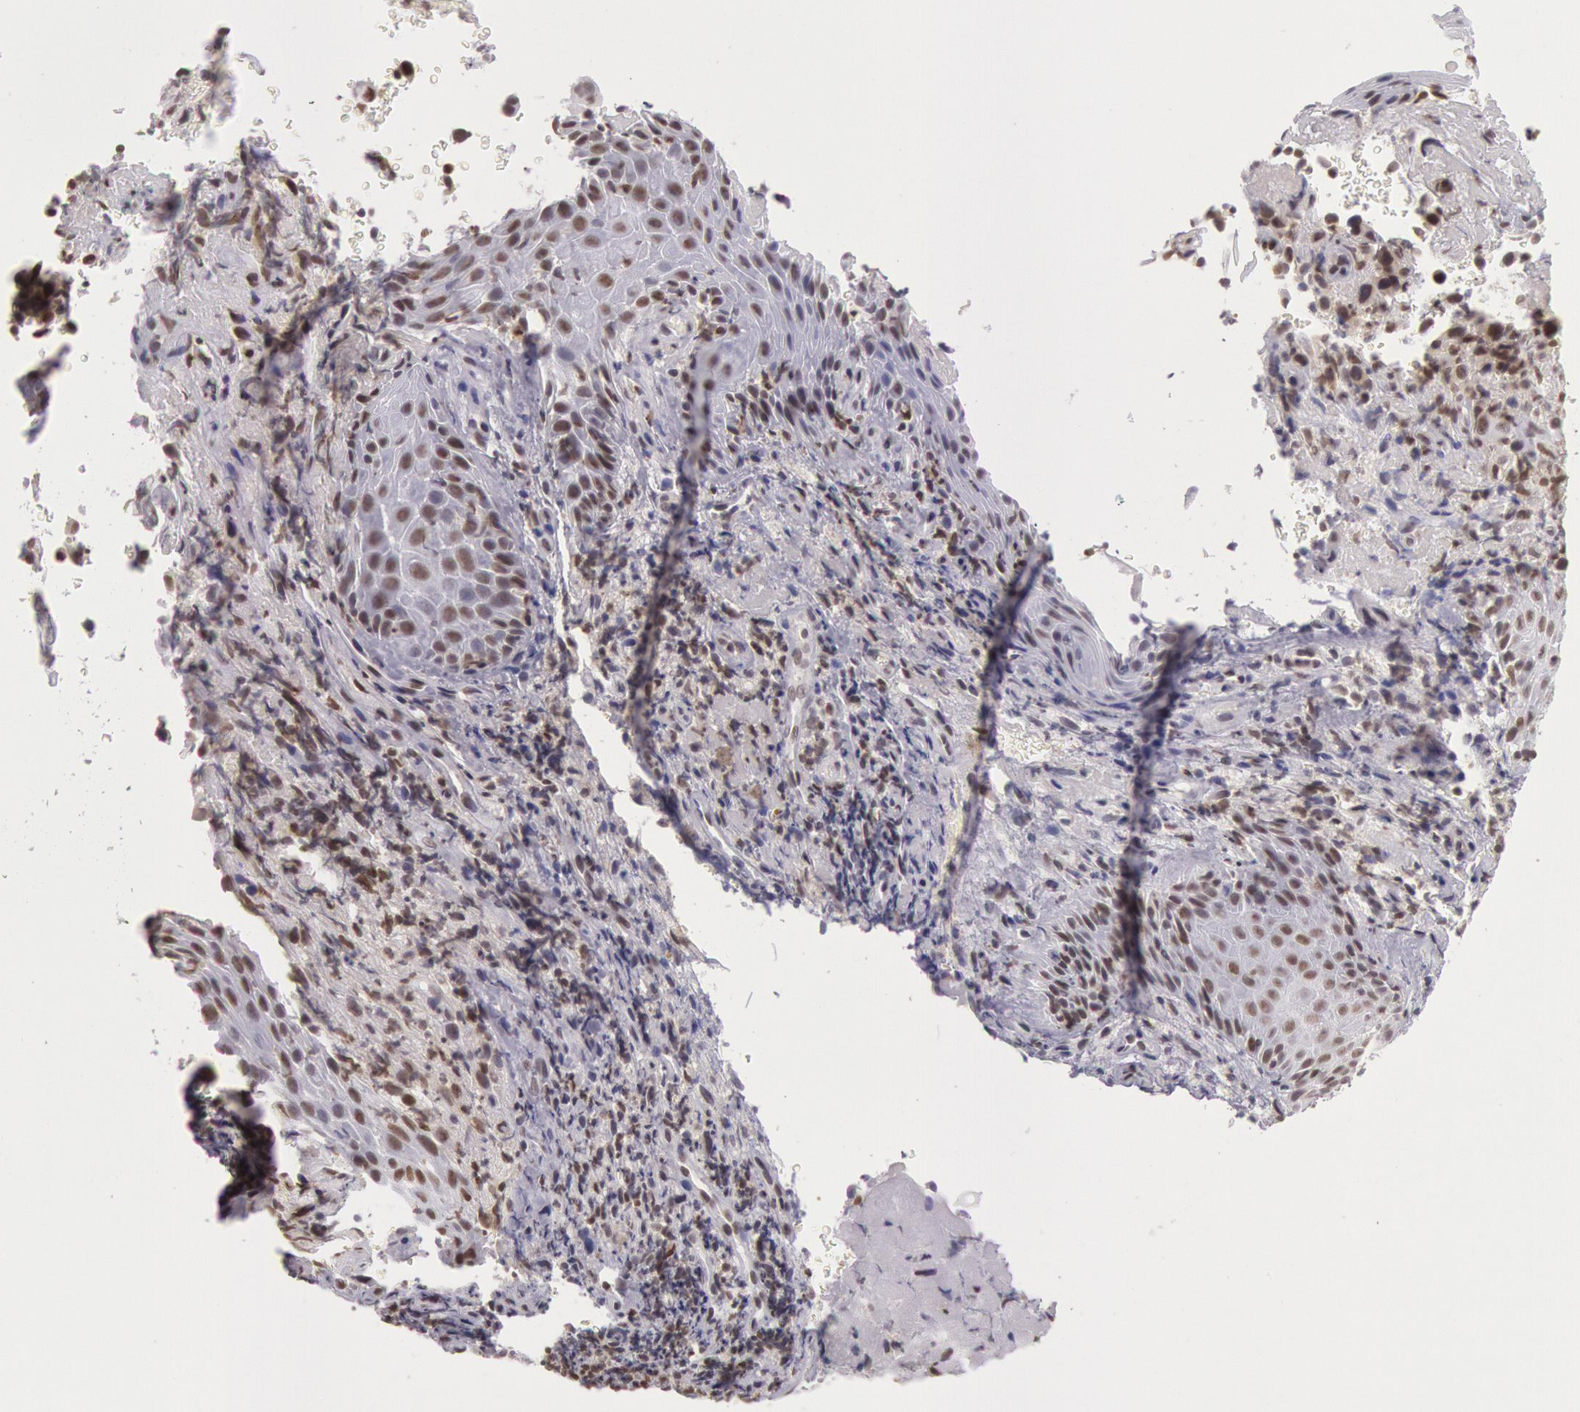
{"staining": {"intensity": "moderate", "quantity": ">75%", "location": "nuclear"}, "tissue": "melanoma", "cell_type": "Tumor cells", "image_type": "cancer", "snomed": [{"axis": "morphology", "description": "Malignant melanoma, NOS"}, {"axis": "topography", "description": "Skin"}], "caption": "Immunohistochemical staining of human malignant melanoma demonstrates moderate nuclear protein expression in approximately >75% of tumor cells.", "gene": "HIF1A", "patient": {"sex": "male", "age": 75}}